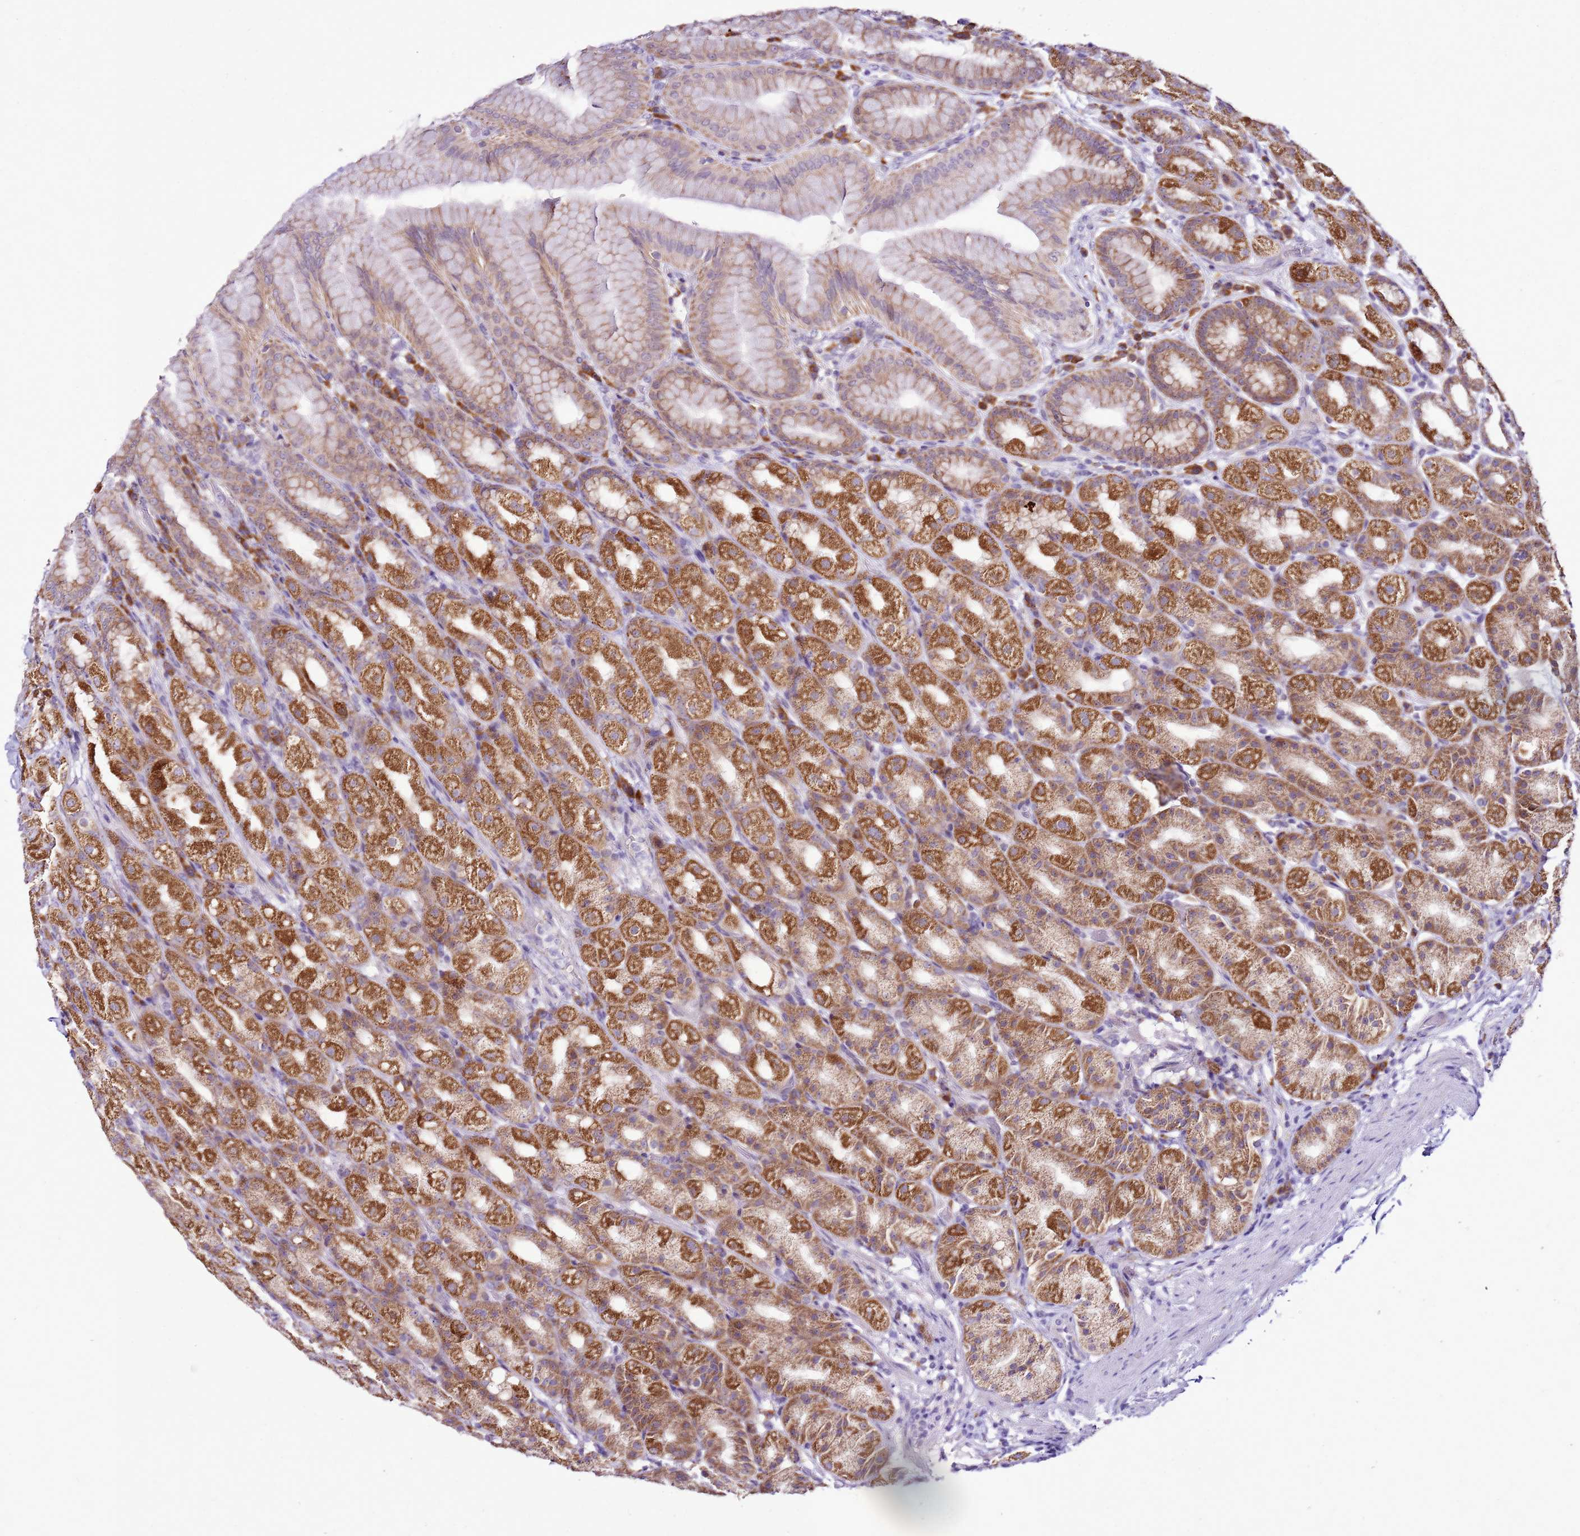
{"staining": {"intensity": "strong", "quantity": "25%-75%", "location": "cytoplasmic/membranous"}, "tissue": "stomach", "cell_type": "Glandular cells", "image_type": "normal", "snomed": [{"axis": "morphology", "description": "Normal tissue, NOS"}, {"axis": "topography", "description": "Stomach, upper"}, {"axis": "topography", "description": "Stomach"}], "caption": "Glandular cells display high levels of strong cytoplasmic/membranous staining in approximately 25%-75% of cells in benign human stomach. The protein is shown in brown color, while the nuclei are stained blue.", "gene": "MRPL36", "patient": {"sex": "male", "age": 68}}